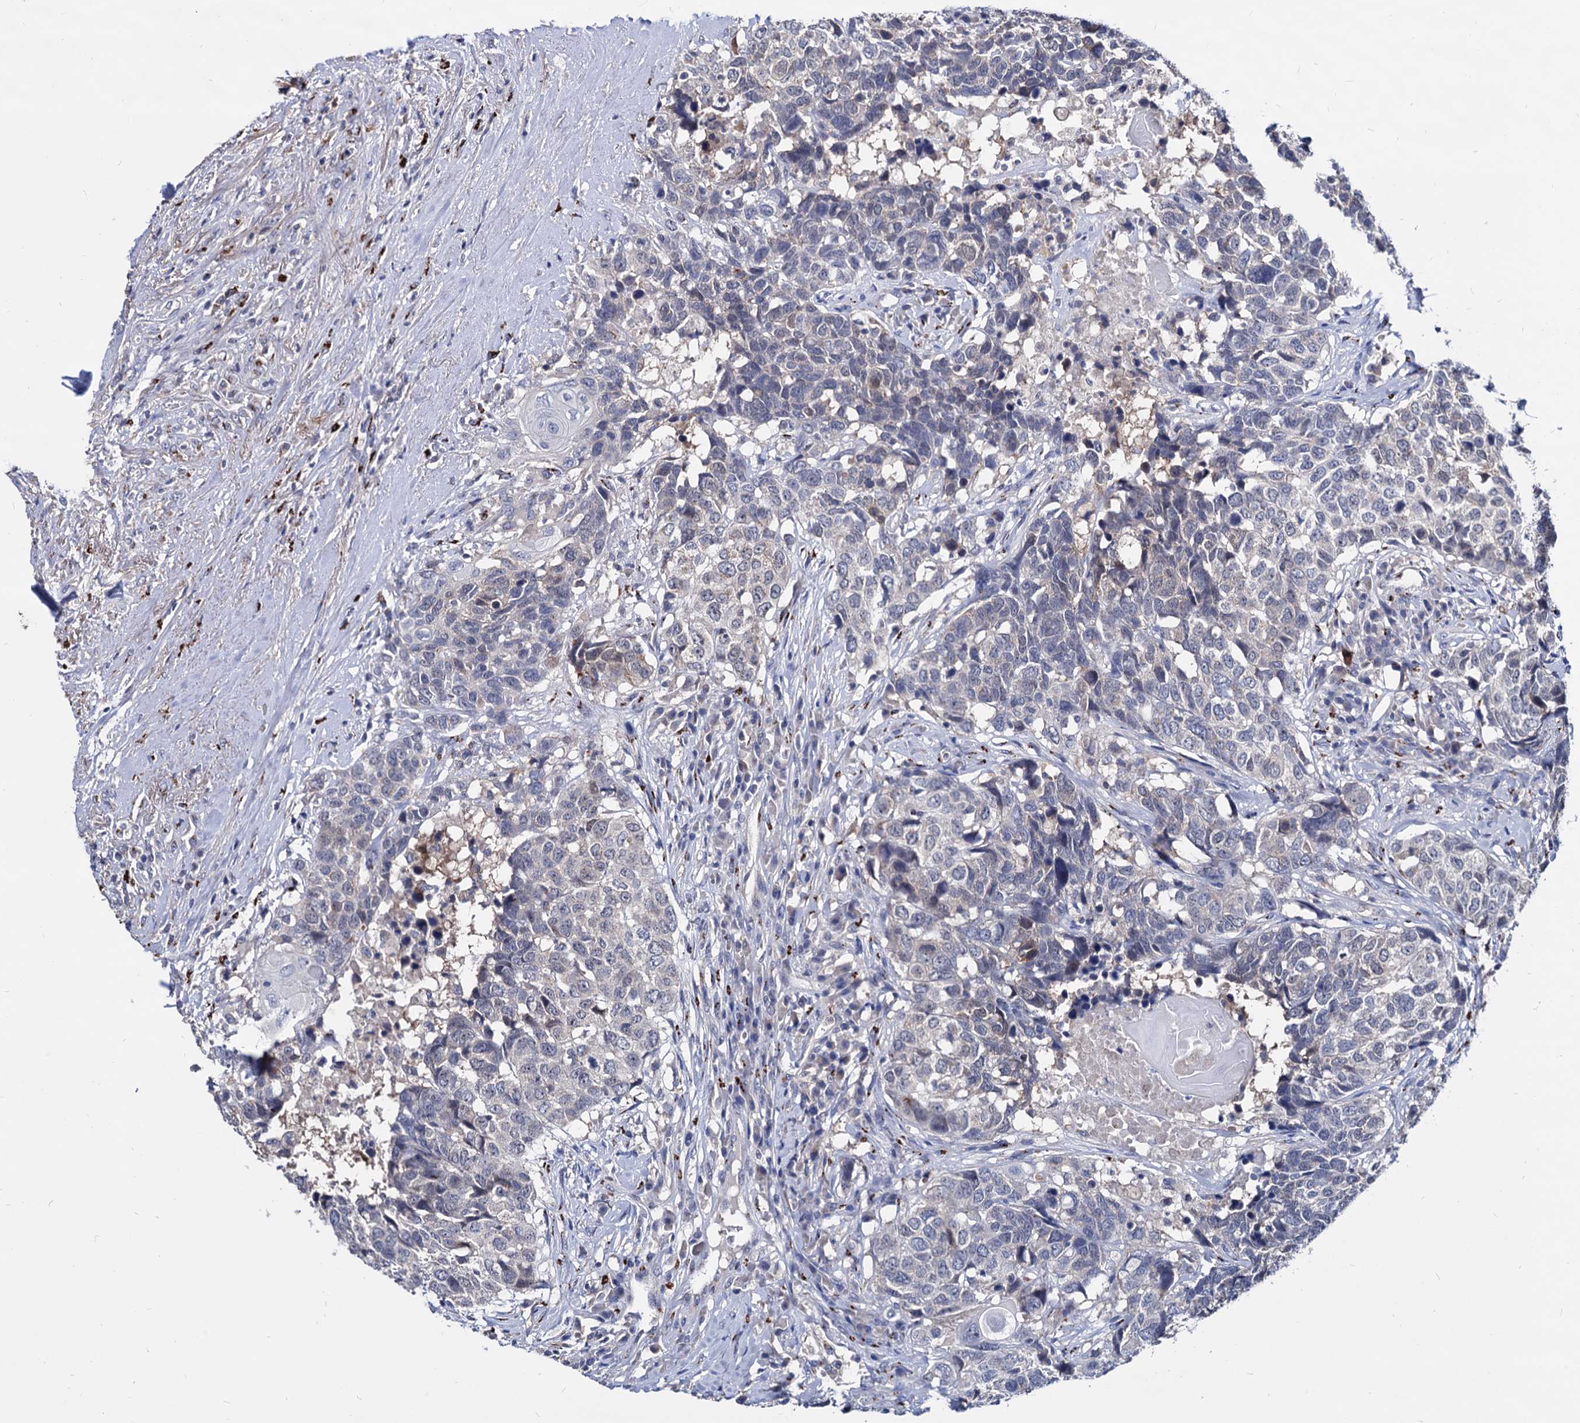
{"staining": {"intensity": "negative", "quantity": "none", "location": "none"}, "tissue": "head and neck cancer", "cell_type": "Tumor cells", "image_type": "cancer", "snomed": [{"axis": "morphology", "description": "Squamous cell carcinoma, NOS"}, {"axis": "topography", "description": "Head-Neck"}], "caption": "Photomicrograph shows no protein positivity in tumor cells of squamous cell carcinoma (head and neck) tissue. (Brightfield microscopy of DAB (3,3'-diaminobenzidine) immunohistochemistry at high magnification).", "gene": "ESD", "patient": {"sex": "male", "age": 66}}